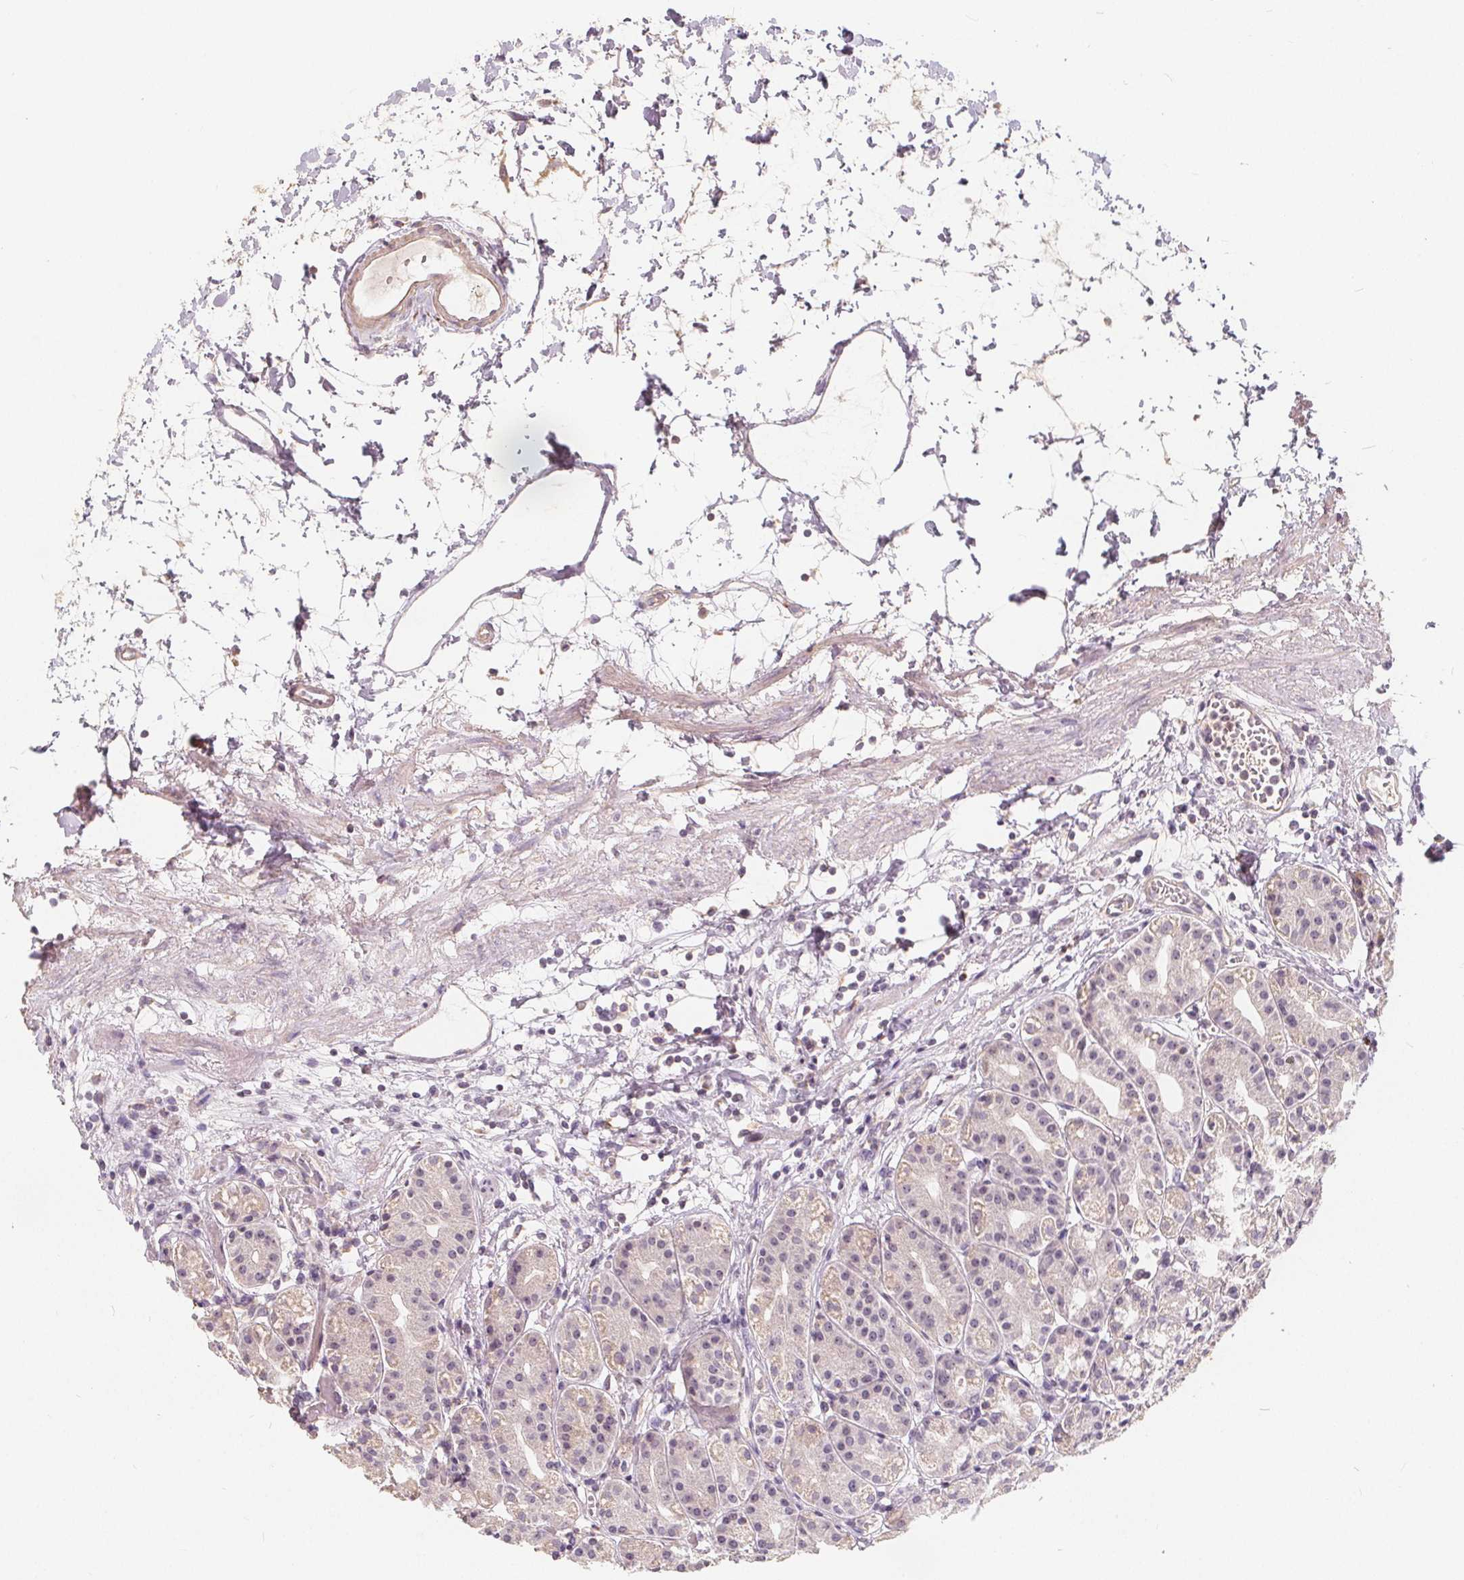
{"staining": {"intensity": "weak", "quantity": "25%-75%", "location": "cytoplasmic/membranous"}, "tissue": "stomach", "cell_type": "Glandular cells", "image_type": "normal", "snomed": [{"axis": "morphology", "description": "Normal tissue, NOS"}, {"axis": "topography", "description": "Skeletal muscle"}, {"axis": "topography", "description": "Stomach"}], "caption": "This image displays IHC staining of unremarkable stomach, with low weak cytoplasmic/membranous positivity in approximately 25%-75% of glandular cells.", "gene": "DRC3", "patient": {"sex": "female", "age": 57}}